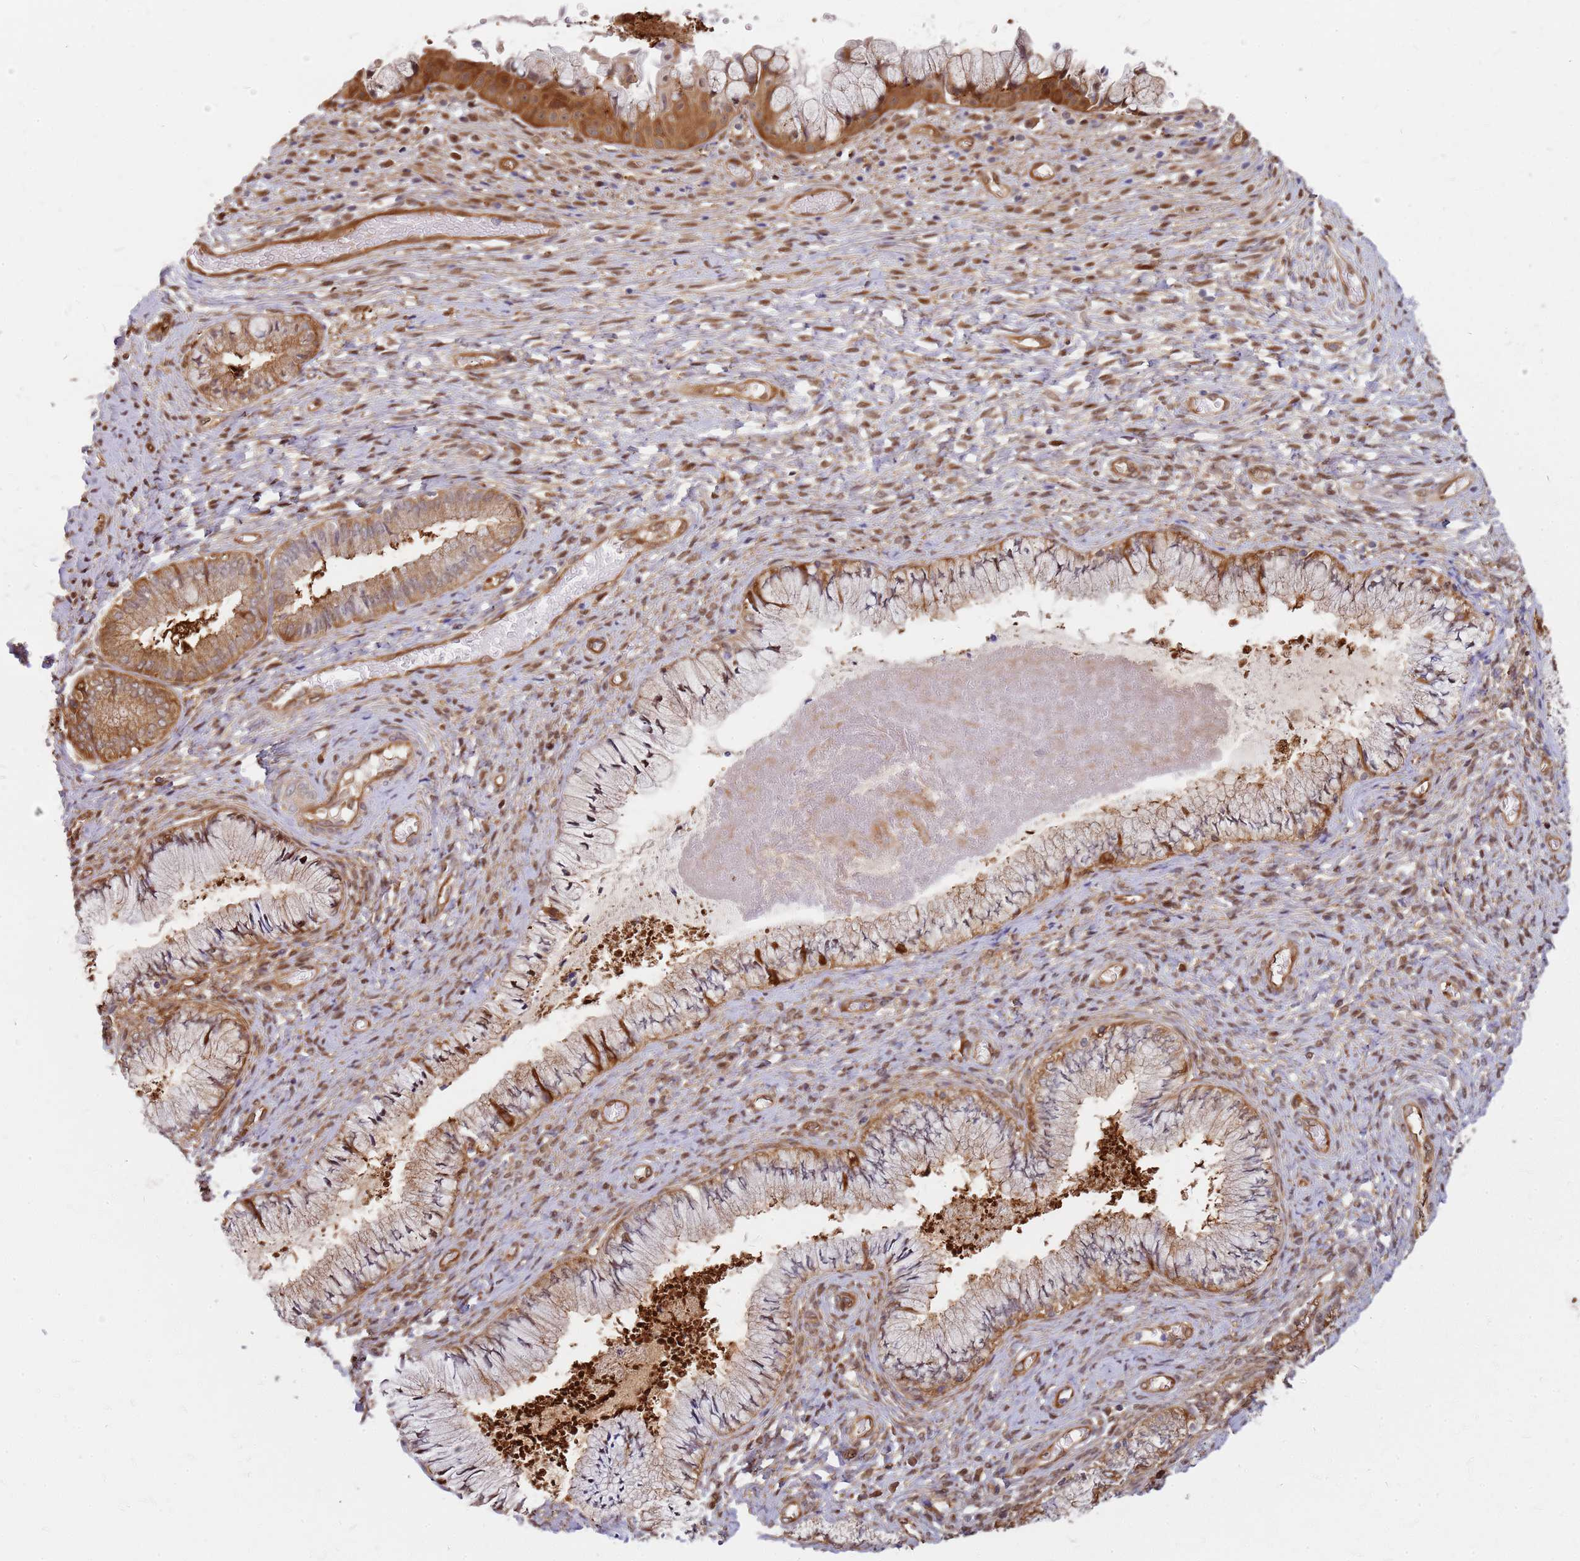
{"staining": {"intensity": "moderate", "quantity": ">75%", "location": "cytoplasmic/membranous"}, "tissue": "cervix", "cell_type": "Glandular cells", "image_type": "normal", "snomed": [{"axis": "morphology", "description": "Normal tissue, NOS"}, {"axis": "topography", "description": "Cervix"}], "caption": "The photomicrograph displays immunohistochemical staining of unremarkable cervix. There is moderate cytoplasmic/membranous expression is appreciated in approximately >75% of glandular cells.", "gene": "HDX", "patient": {"sex": "female", "age": 42}}